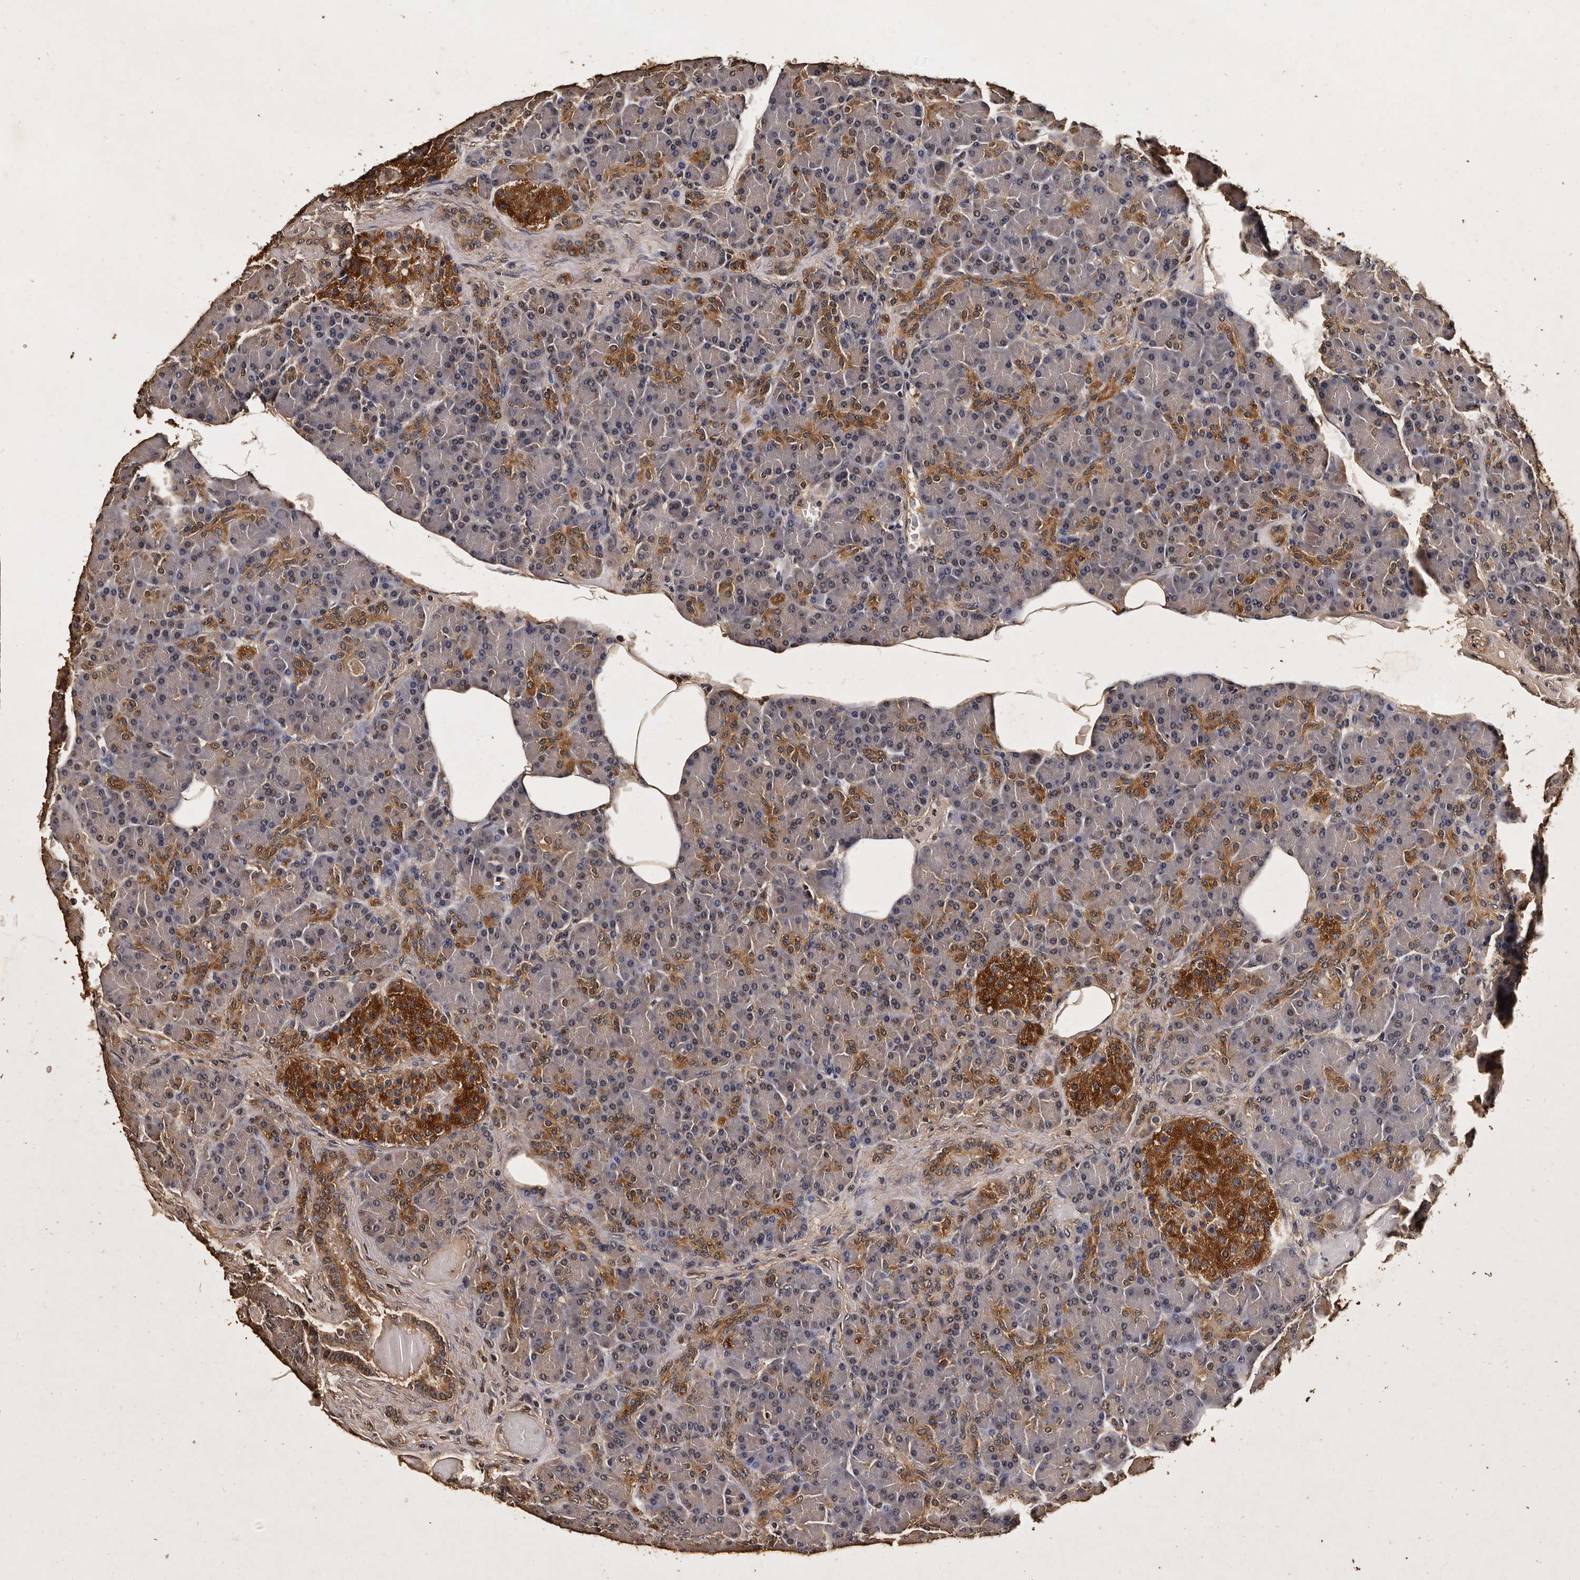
{"staining": {"intensity": "moderate", "quantity": "<25%", "location": "cytoplasmic/membranous"}, "tissue": "pancreas", "cell_type": "Exocrine glandular cells", "image_type": "normal", "snomed": [{"axis": "morphology", "description": "Normal tissue, NOS"}, {"axis": "topography", "description": "Pancreas"}], "caption": "High-magnification brightfield microscopy of benign pancreas stained with DAB (brown) and counterstained with hematoxylin (blue). exocrine glandular cells exhibit moderate cytoplasmic/membranous positivity is appreciated in approximately<25% of cells.", "gene": "PARS2", "patient": {"sex": "female", "age": 43}}